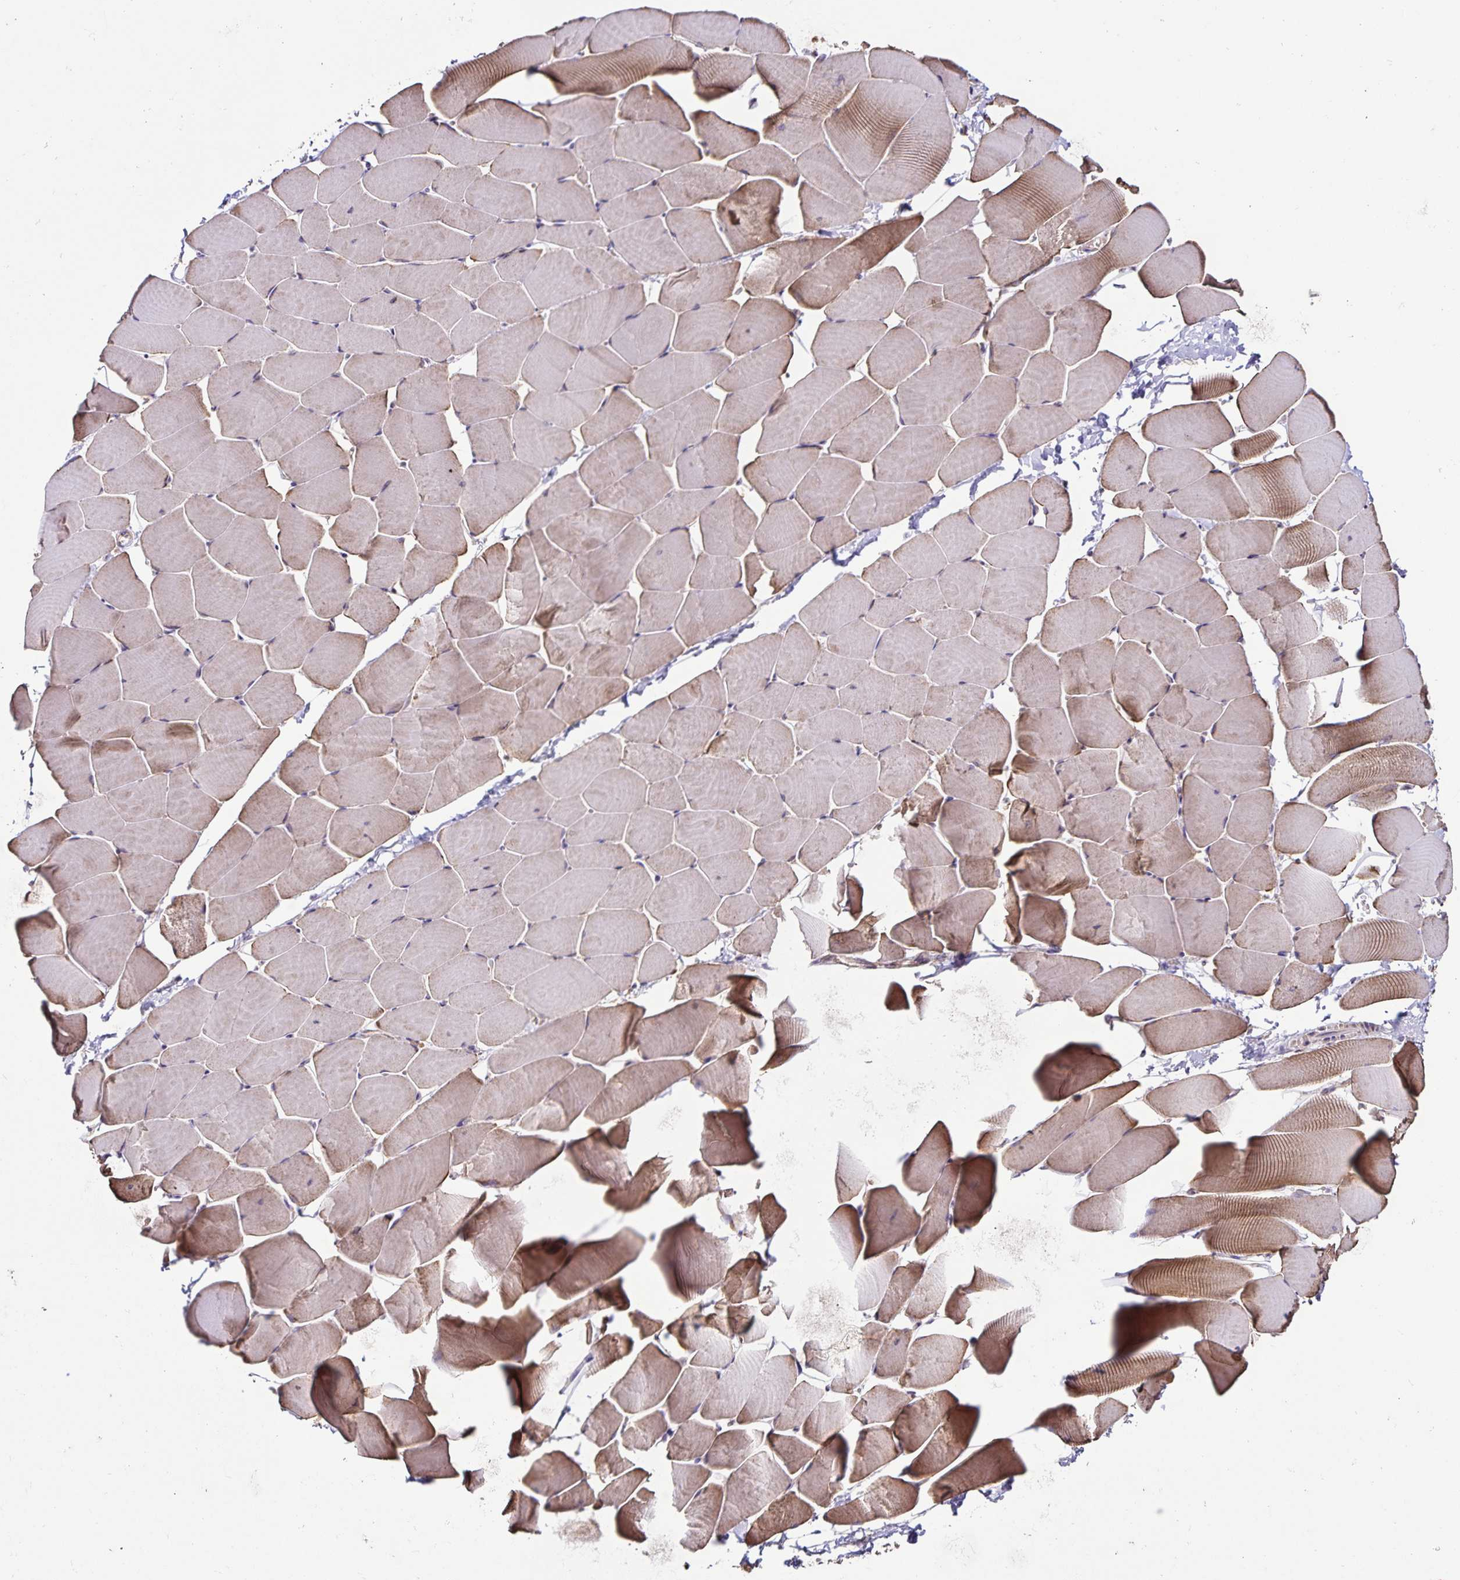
{"staining": {"intensity": "weak", "quantity": "25%-75%", "location": "cytoplasmic/membranous"}, "tissue": "skeletal muscle", "cell_type": "Myocytes", "image_type": "normal", "snomed": [{"axis": "morphology", "description": "Normal tissue, NOS"}, {"axis": "topography", "description": "Skeletal muscle"}], "caption": "Immunohistochemistry photomicrograph of unremarkable skeletal muscle stained for a protein (brown), which shows low levels of weak cytoplasmic/membranous expression in about 25%-75% of myocytes.", "gene": "MAN1A1", "patient": {"sex": "male", "age": 25}}